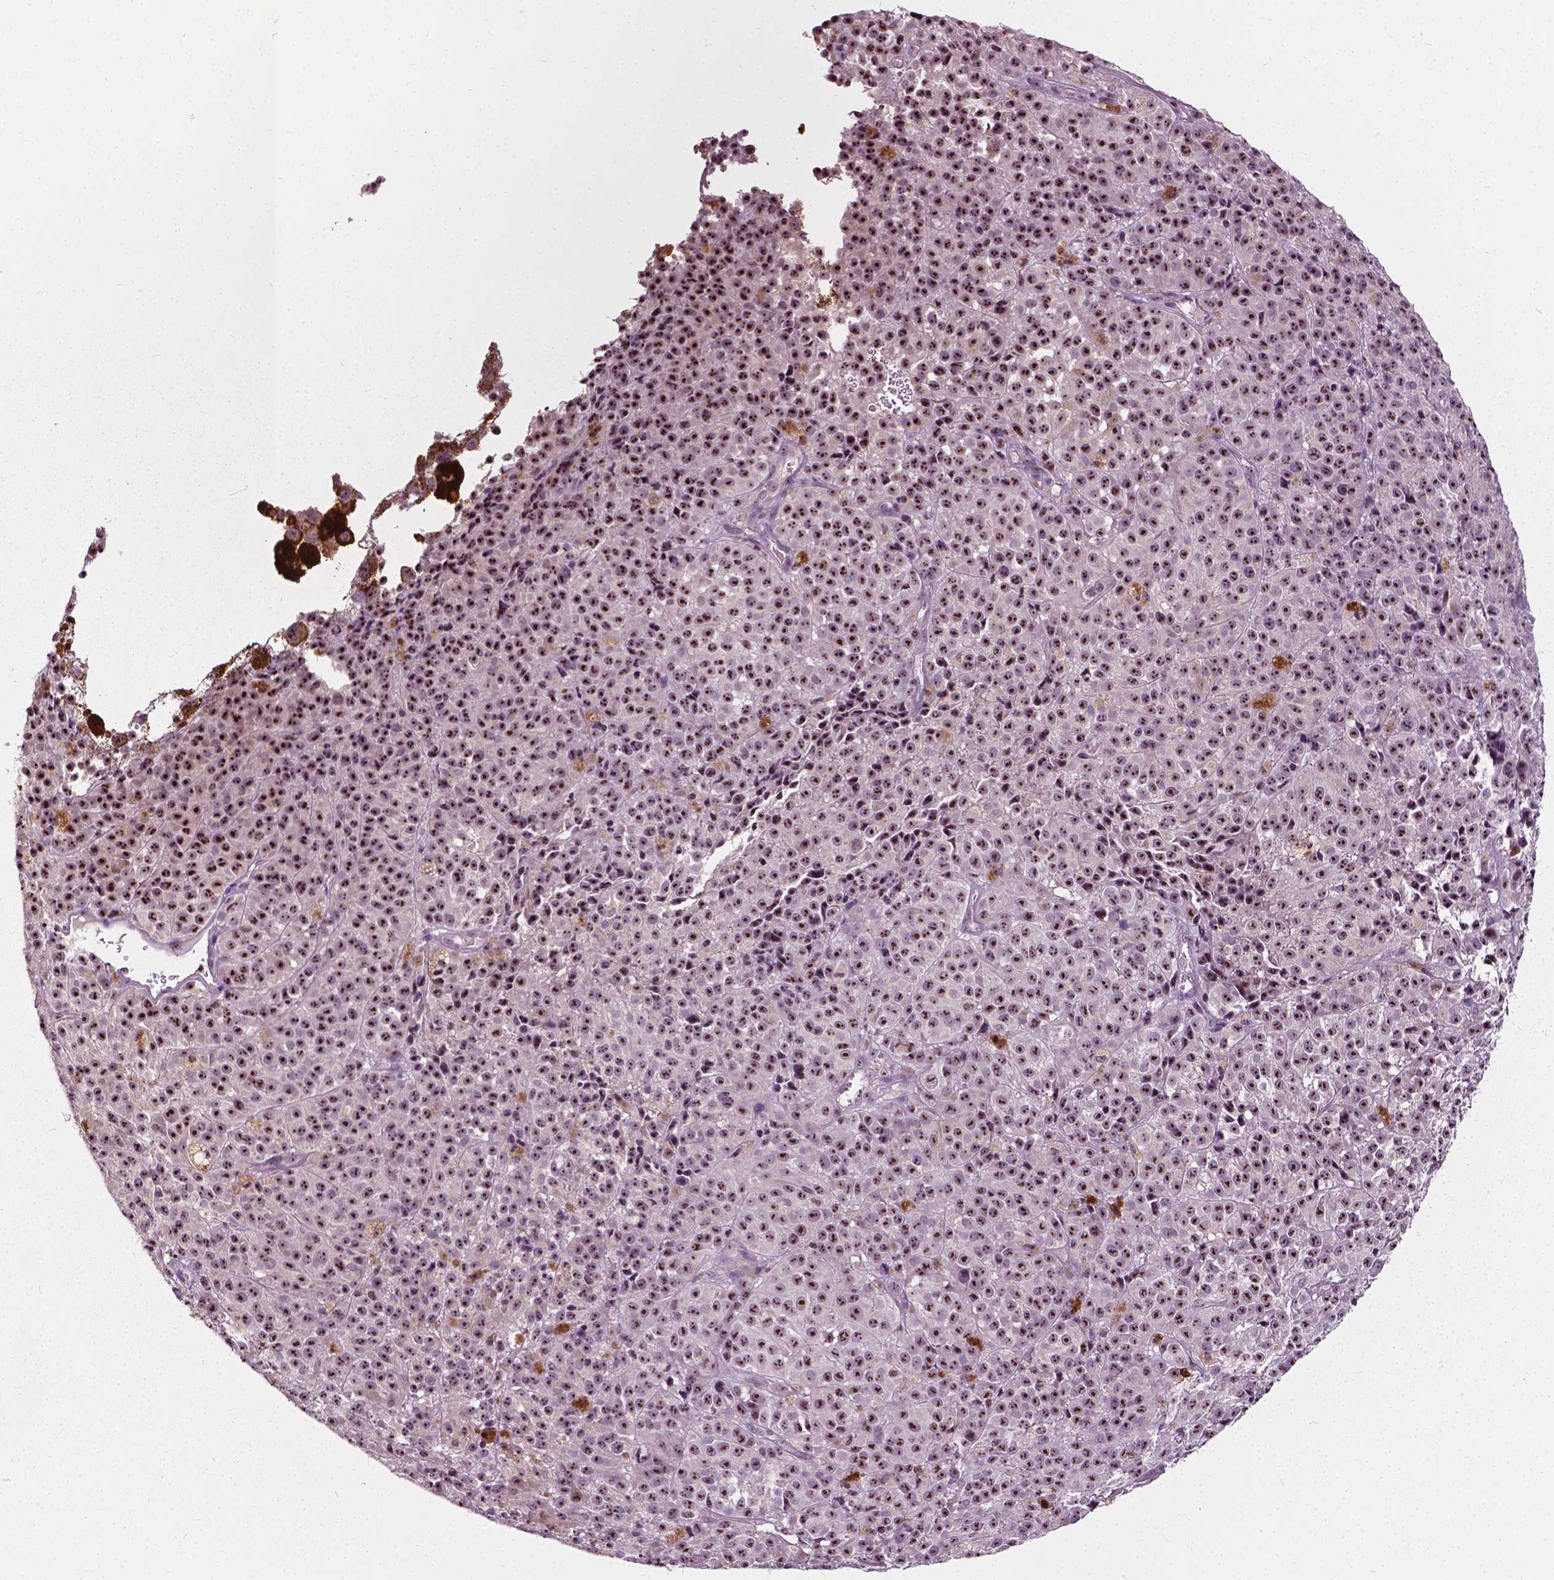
{"staining": {"intensity": "moderate", "quantity": "25%-75%", "location": "nuclear"}, "tissue": "melanoma", "cell_type": "Tumor cells", "image_type": "cancer", "snomed": [{"axis": "morphology", "description": "Malignant melanoma, NOS"}, {"axis": "topography", "description": "Skin"}], "caption": "Immunohistochemistry (DAB (3,3'-diaminobenzidine)) staining of human malignant melanoma displays moderate nuclear protein positivity in about 25%-75% of tumor cells.", "gene": "ODF3L2", "patient": {"sex": "female", "age": 58}}